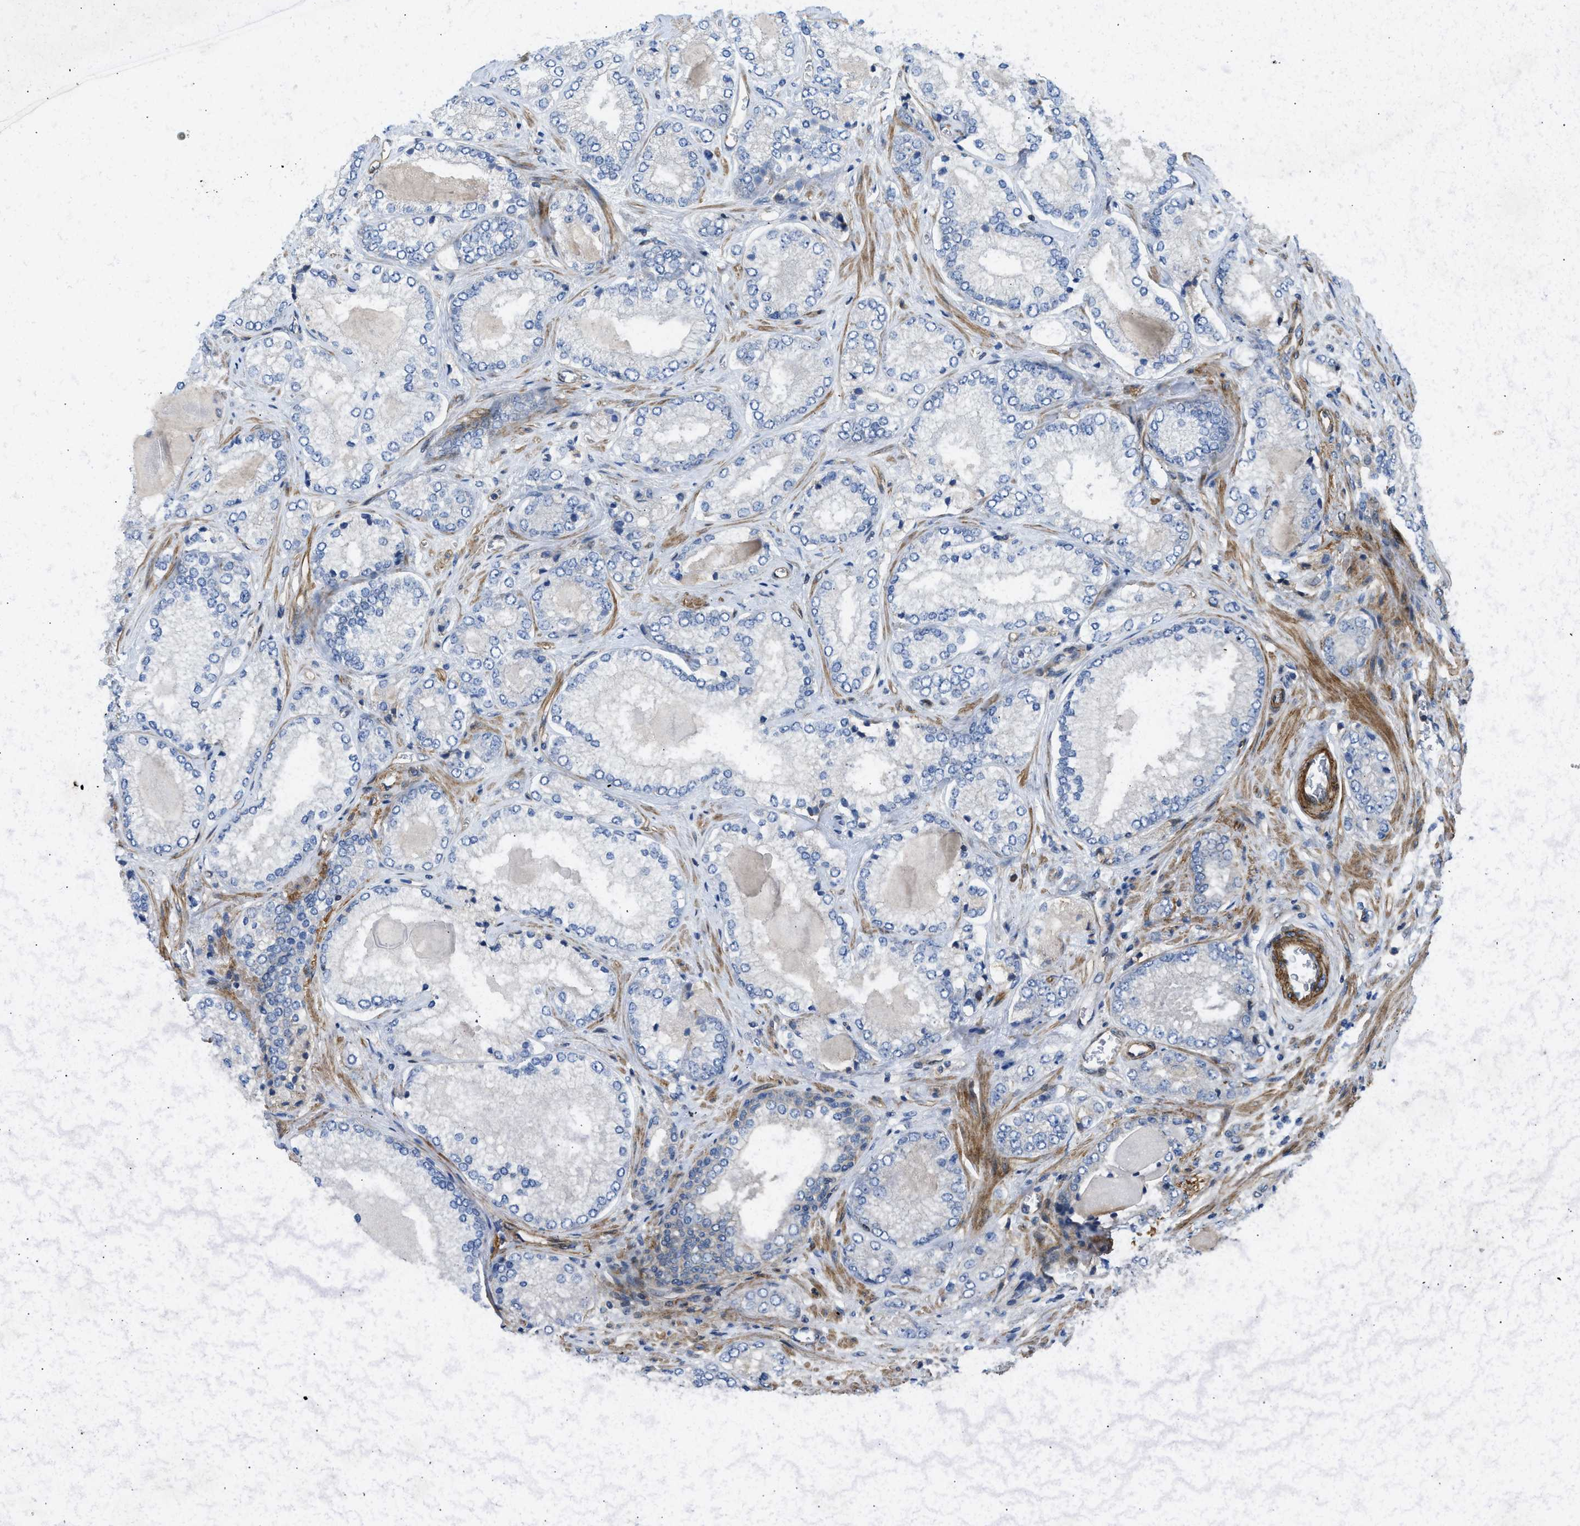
{"staining": {"intensity": "negative", "quantity": "none", "location": "none"}, "tissue": "prostate cancer", "cell_type": "Tumor cells", "image_type": "cancer", "snomed": [{"axis": "morphology", "description": "Adenocarcinoma, Low grade"}, {"axis": "topography", "description": "Prostate"}], "caption": "DAB (3,3'-diaminobenzidine) immunohistochemical staining of prostate cancer (low-grade adenocarcinoma) reveals no significant positivity in tumor cells.", "gene": "NYNRIN", "patient": {"sex": "male", "age": 65}}